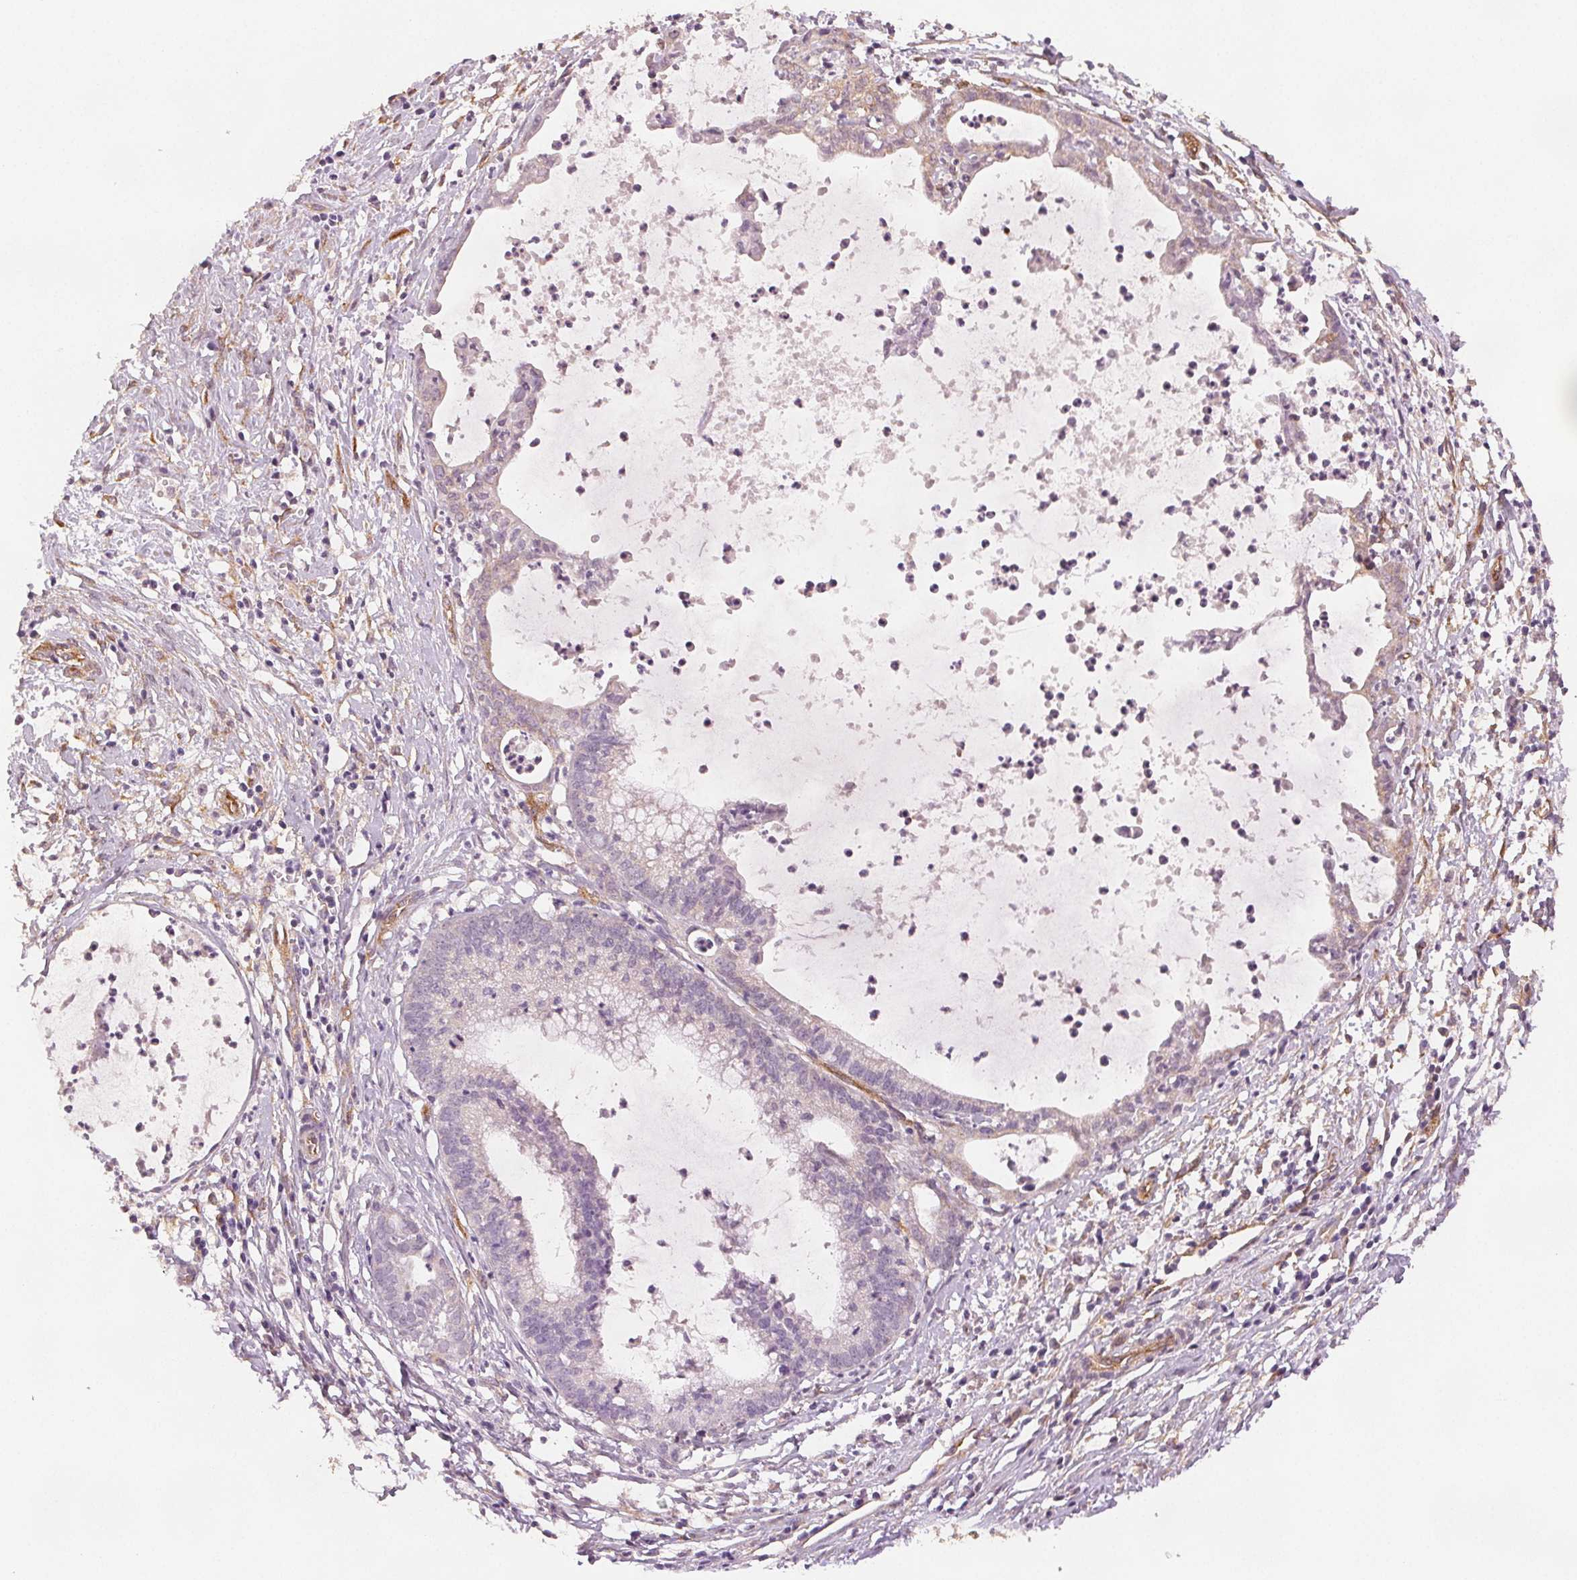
{"staining": {"intensity": "weak", "quantity": "<25%", "location": "cytoplasmic/membranous"}, "tissue": "cervical cancer", "cell_type": "Tumor cells", "image_type": "cancer", "snomed": [{"axis": "morphology", "description": "Normal tissue, NOS"}, {"axis": "morphology", "description": "Adenocarcinoma, NOS"}, {"axis": "topography", "description": "Cervix"}], "caption": "DAB (3,3'-diaminobenzidine) immunohistochemical staining of human cervical cancer demonstrates no significant positivity in tumor cells. (Stains: DAB (3,3'-diaminobenzidine) immunohistochemistry with hematoxylin counter stain, Microscopy: brightfield microscopy at high magnification).", "gene": "DIAPH2", "patient": {"sex": "female", "age": 38}}